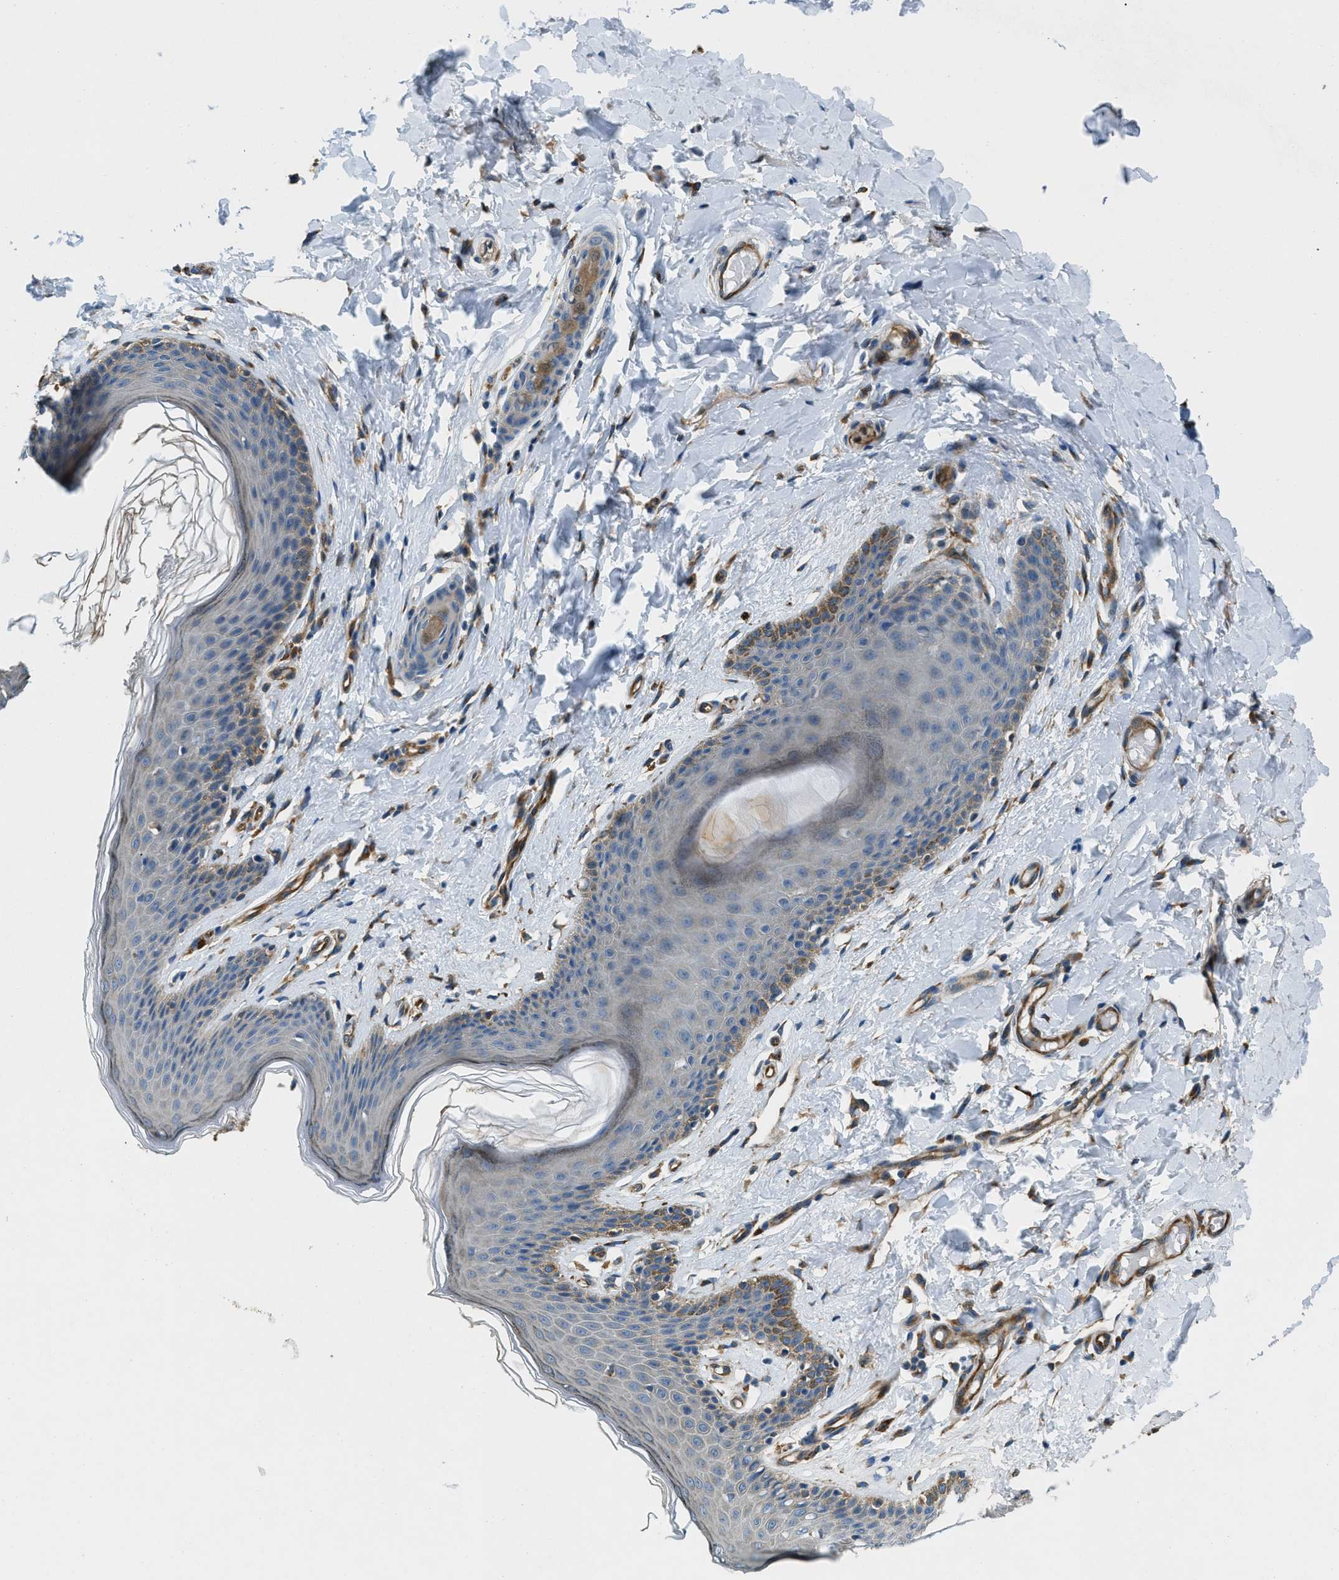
{"staining": {"intensity": "weak", "quantity": "<25%", "location": "cytoplasmic/membranous"}, "tissue": "skin", "cell_type": "Epidermal cells", "image_type": "normal", "snomed": [{"axis": "morphology", "description": "Normal tissue, NOS"}, {"axis": "topography", "description": "Vulva"}], "caption": "An image of human skin is negative for staining in epidermal cells.", "gene": "GIMAP8", "patient": {"sex": "female", "age": 66}}